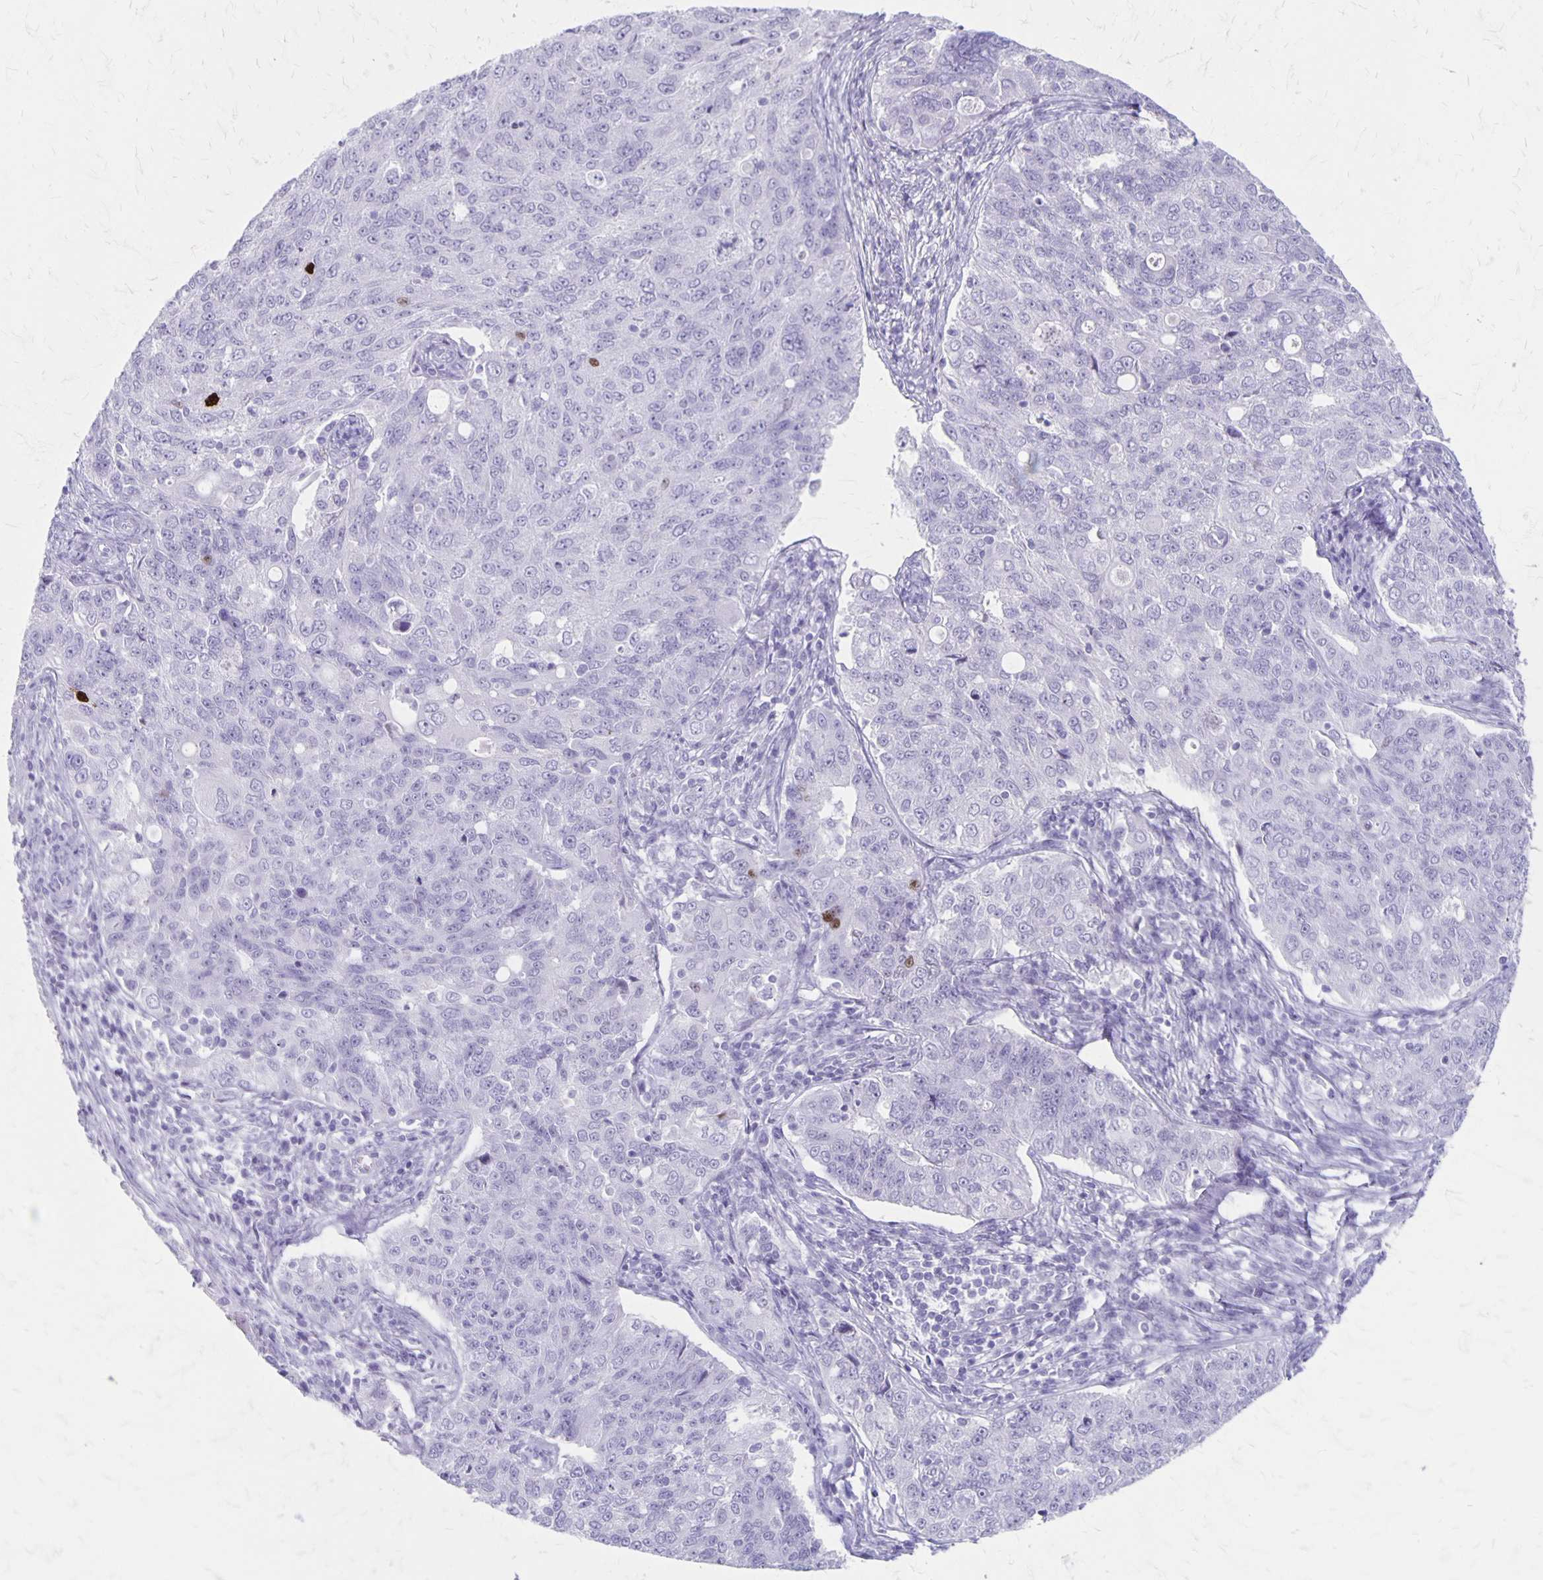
{"staining": {"intensity": "negative", "quantity": "none", "location": "none"}, "tissue": "endometrial cancer", "cell_type": "Tumor cells", "image_type": "cancer", "snomed": [{"axis": "morphology", "description": "Adenocarcinoma, NOS"}, {"axis": "topography", "description": "Endometrium"}], "caption": "Immunohistochemistry photomicrograph of human endometrial adenocarcinoma stained for a protein (brown), which reveals no staining in tumor cells.", "gene": "MAGEC2", "patient": {"sex": "female", "age": 43}}